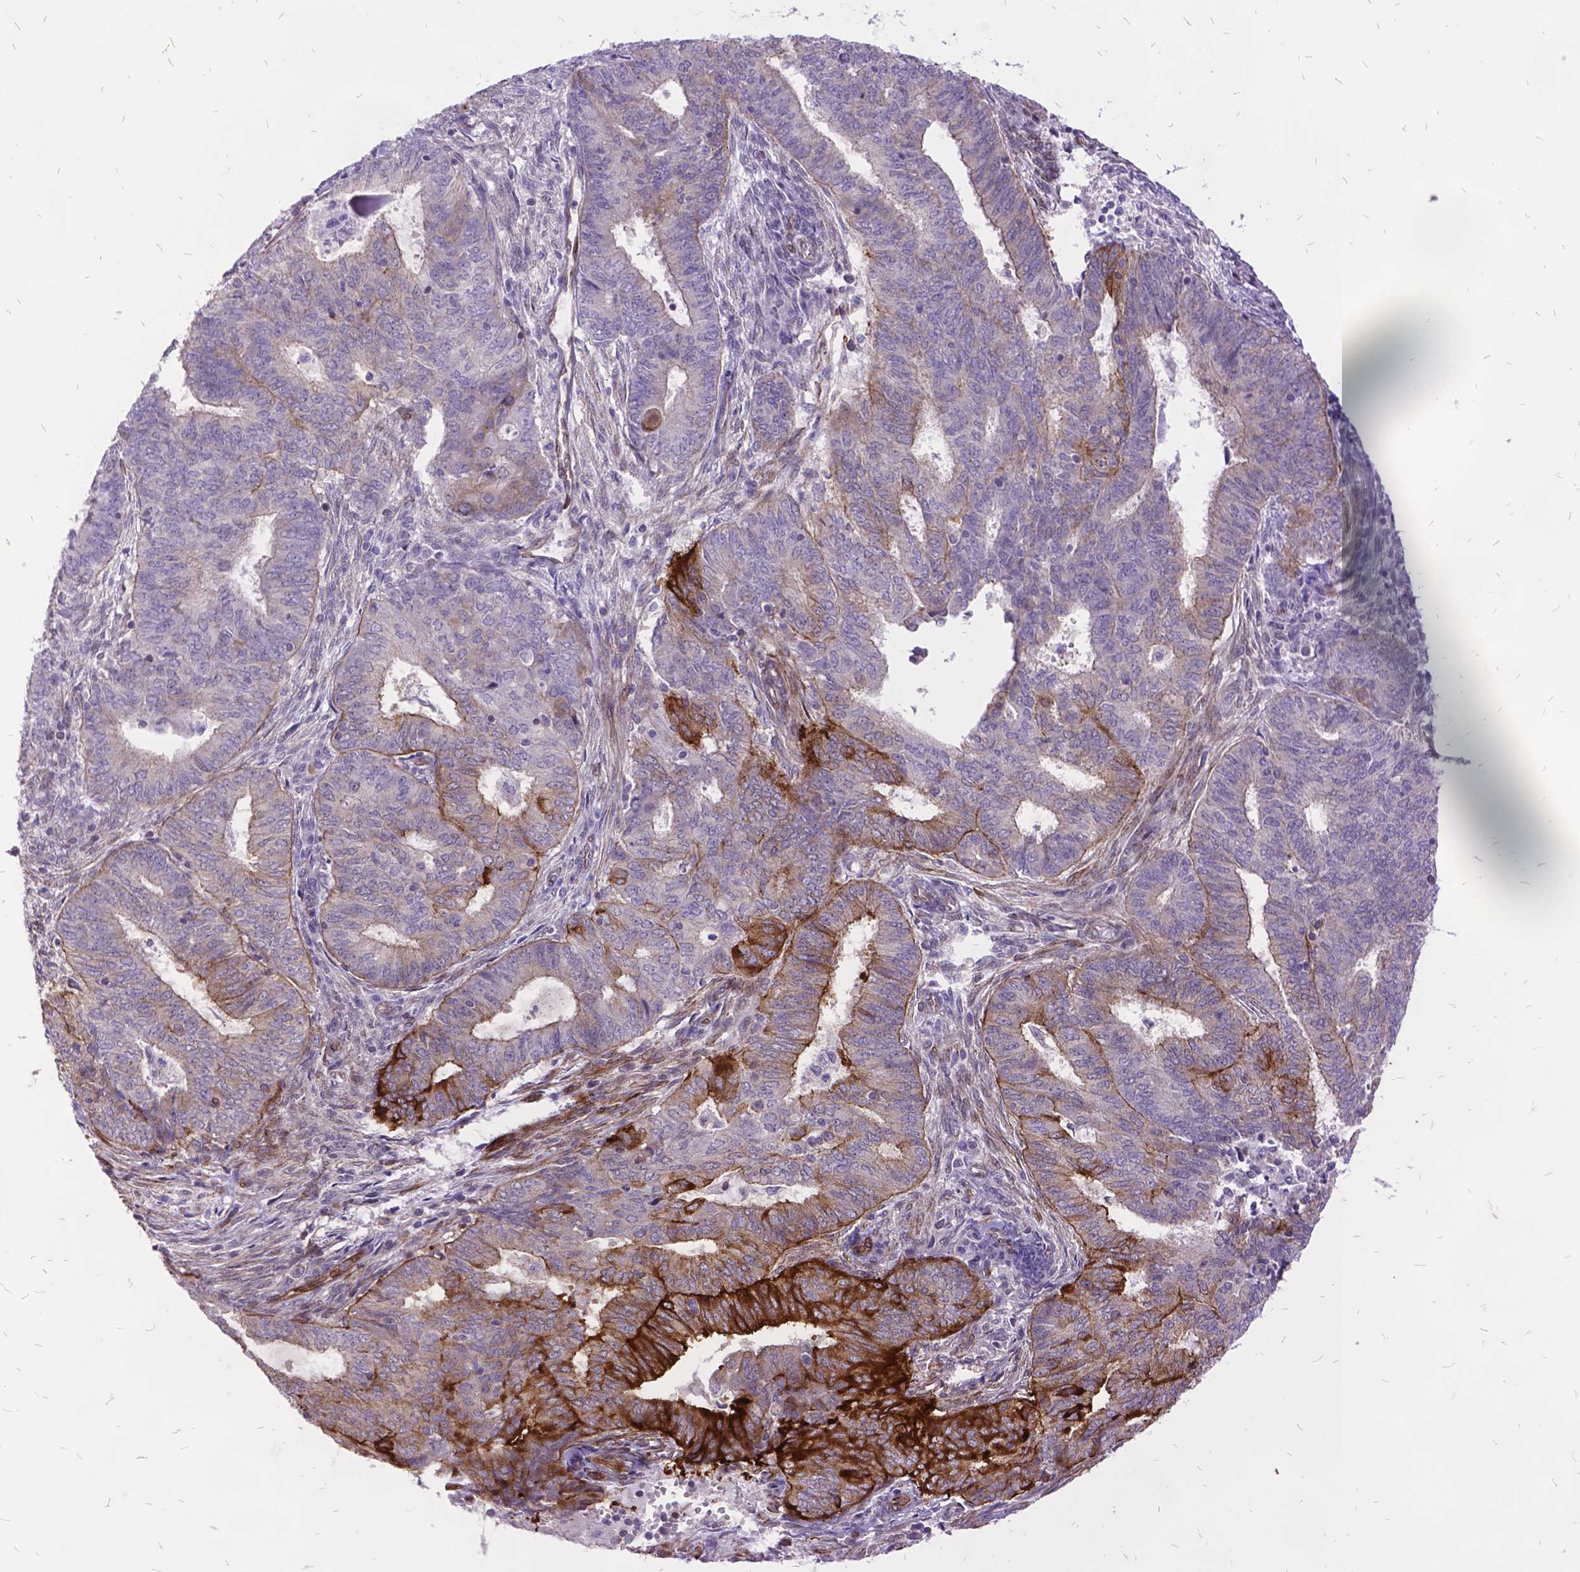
{"staining": {"intensity": "moderate", "quantity": "<25%", "location": "cytoplasmic/membranous"}, "tissue": "endometrial cancer", "cell_type": "Tumor cells", "image_type": "cancer", "snomed": [{"axis": "morphology", "description": "Adenocarcinoma, NOS"}, {"axis": "topography", "description": "Endometrium"}], "caption": "Adenocarcinoma (endometrial) tissue reveals moderate cytoplasmic/membranous staining in approximately <25% of tumor cells The staining was performed using DAB (3,3'-diaminobenzidine), with brown indicating positive protein expression. Nuclei are stained blue with hematoxylin.", "gene": "GRB7", "patient": {"sex": "female", "age": 62}}